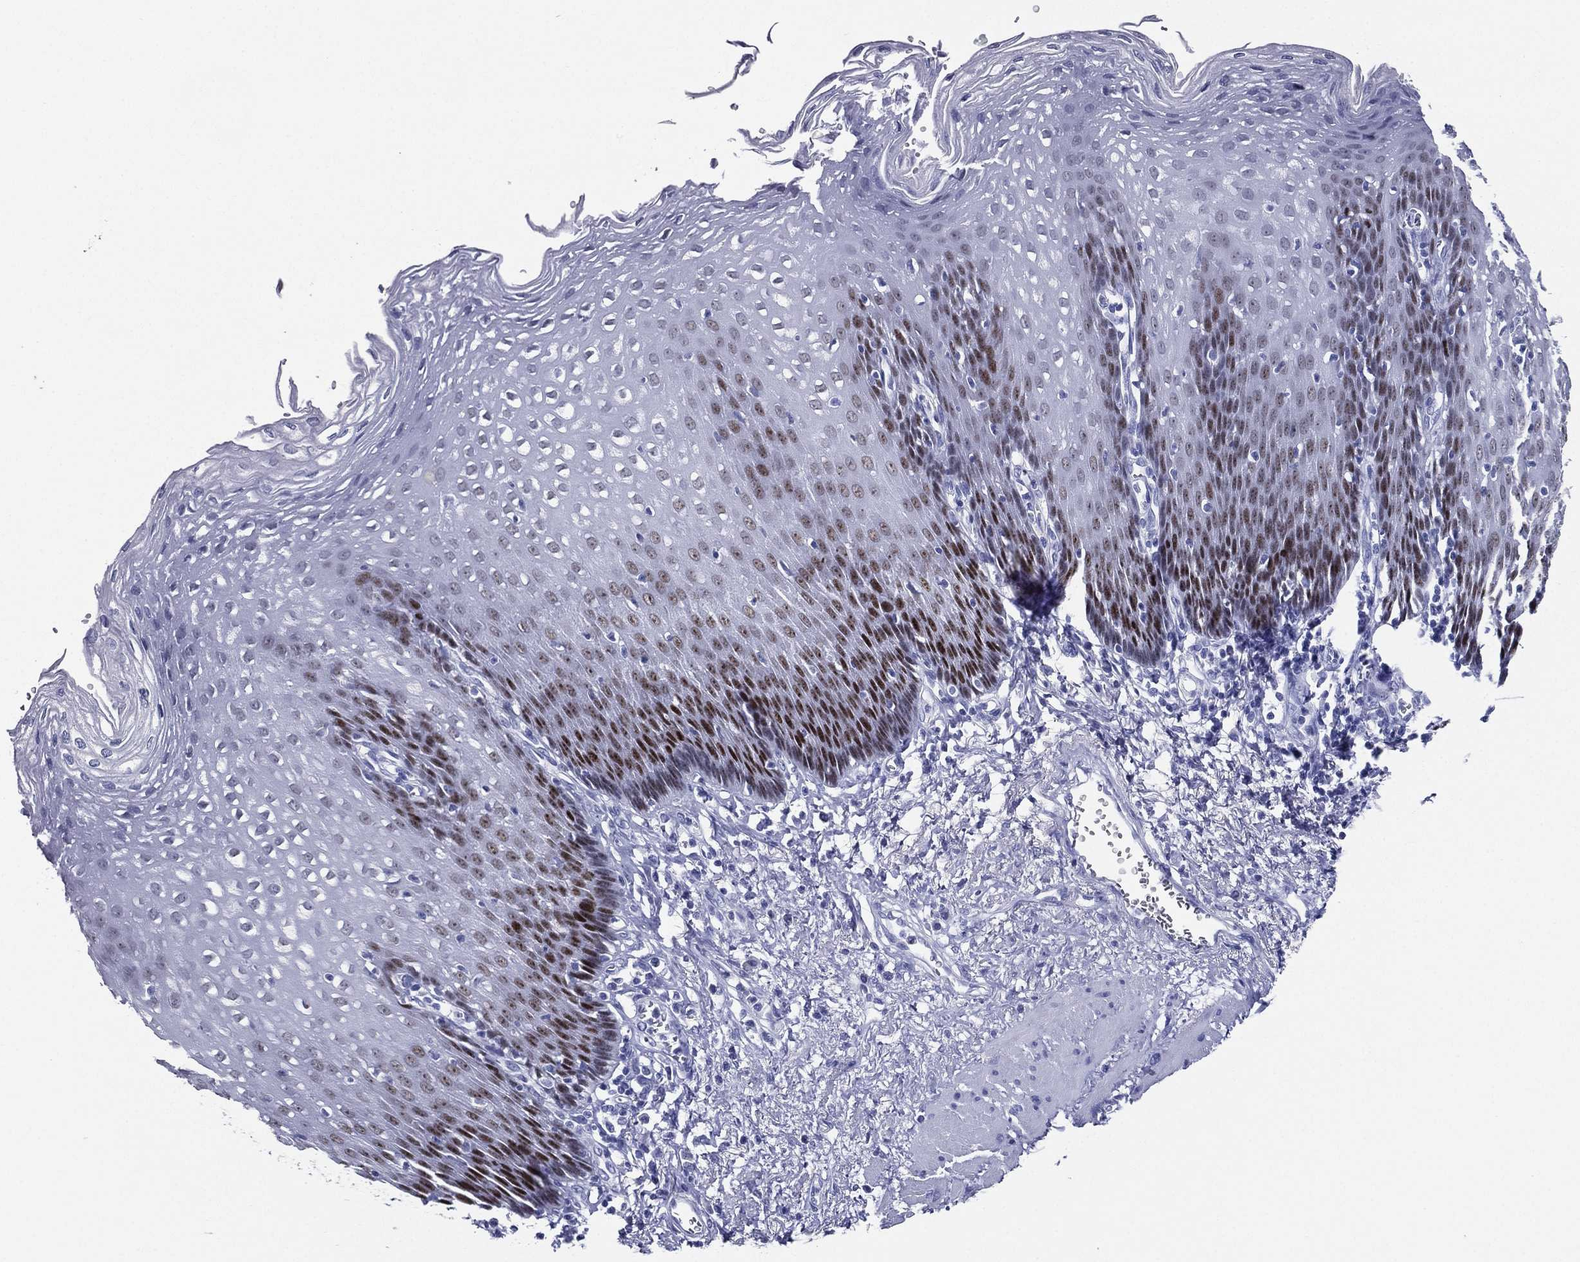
{"staining": {"intensity": "moderate", "quantity": "25%-75%", "location": "nuclear"}, "tissue": "esophagus", "cell_type": "Squamous epithelial cells", "image_type": "normal", "snomed": [{"axis": "morphology", "description": "Normal tissue, NOS"}, {"axis": "topography", "description": "Esophagus"}], "caption": "Protein expression analysis of normal human esophagus reveals moderate nuclear staining in about 25%-75% of squamous epithelial cells. The staining was performed using DAB to visualize the protein expression in brown, while the nuclei were stained in blue with hematoxylin (Magnification: 20x).", "gene": "TFAP2A", "patient": {"sex": "male", "age": 57}}